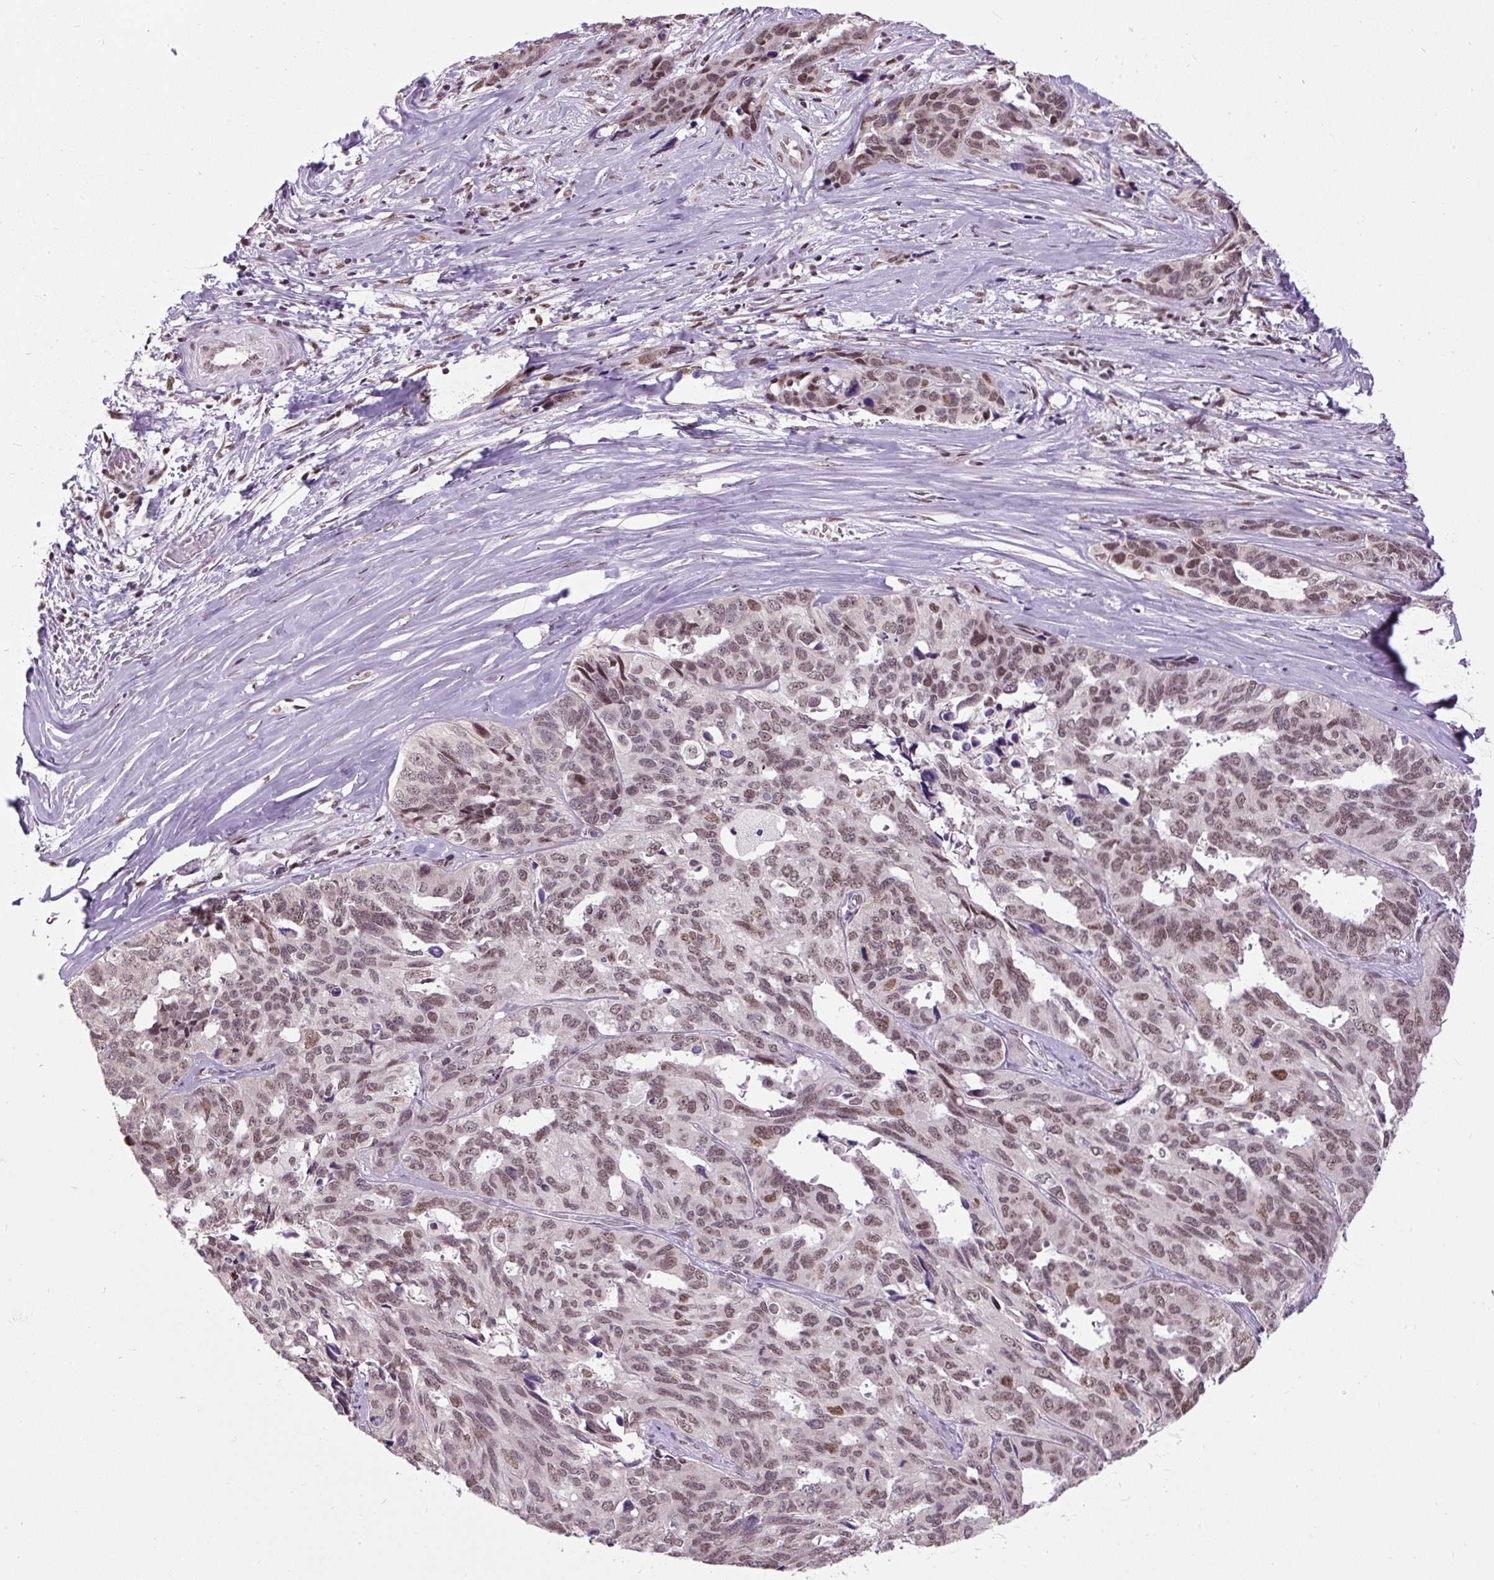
{"staining": {"intensity": "moderate", "quantity": ">75%", "location": "nuclear"}, "tissue": "ovarian cancer", "cell_type": "Tumor cells", "image_type": "cancer", "snomed": [{"axis": "morphology", "description": "Cystadenocarcinoma, serous, NOS"}, {"axis": "topography", "description": "Ovary"}], "caption": "Immunohistochemistry (IHC) histopathology image of ovarian serous cystadenocarcinoma stained for a protein (brown), which shows medium levels of moderate nuclear positivity in about >75% of tumor cells.", "gene": "ZNF672", "patient": {"sex": "female", "age": 64}}